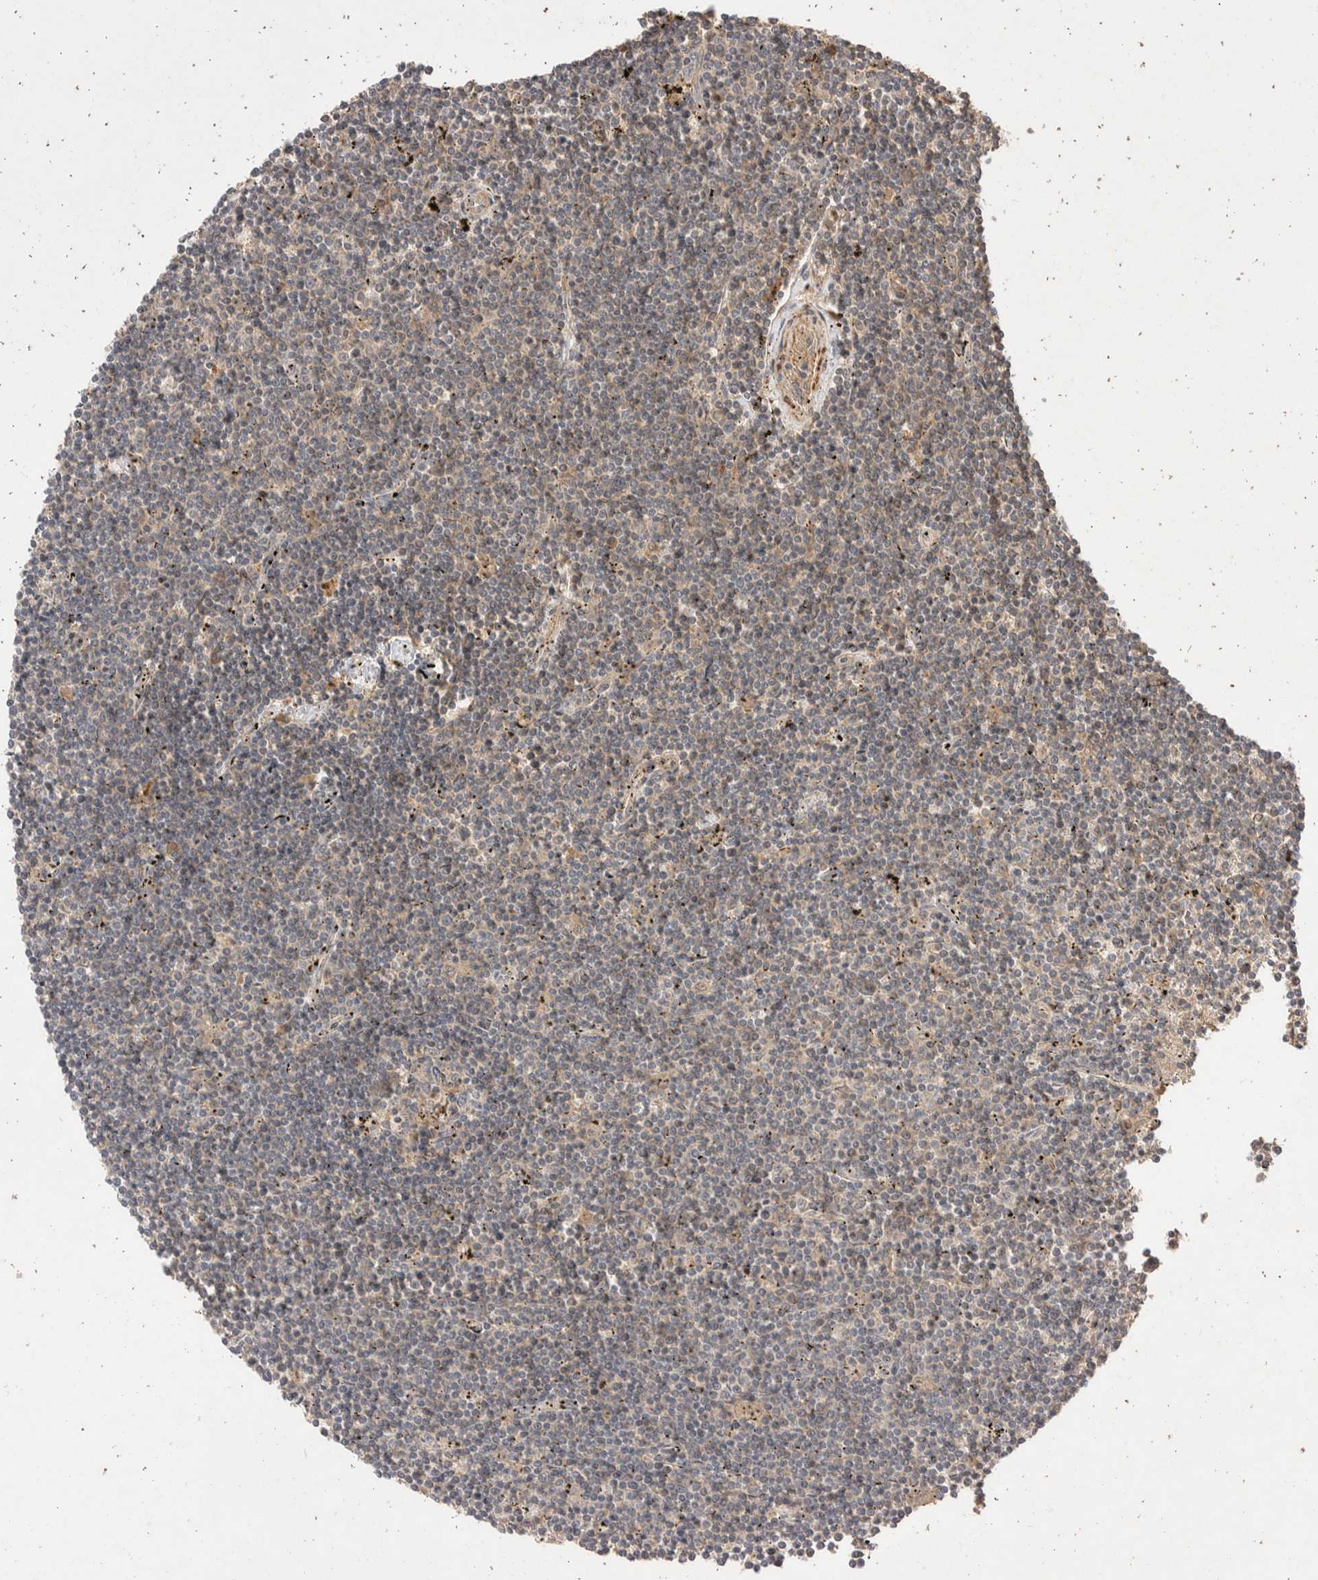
{"staining": {"intensity": "negative", "quantity": "none", "location": "none"}, "tissue": "lymphoma", "cell_type": "Tumor cells", "image_type": "cancer", "snomed": [{"axis": "morphology", "description": "Malignant lymphoma, non-Hodgkin's type, Low grade"}, {"axis": "topography", "description": "Spleen"}], "caption": "High magnification brightfield microscopy of lymphoma stained with DAB (3,3'-diaminobenzidine) (brown) and counterstained with hematoxylin (blue): tumor cells show no significant staining.", "gene": "NSMAF", "patient": {"sex": "male", "age": 76}}